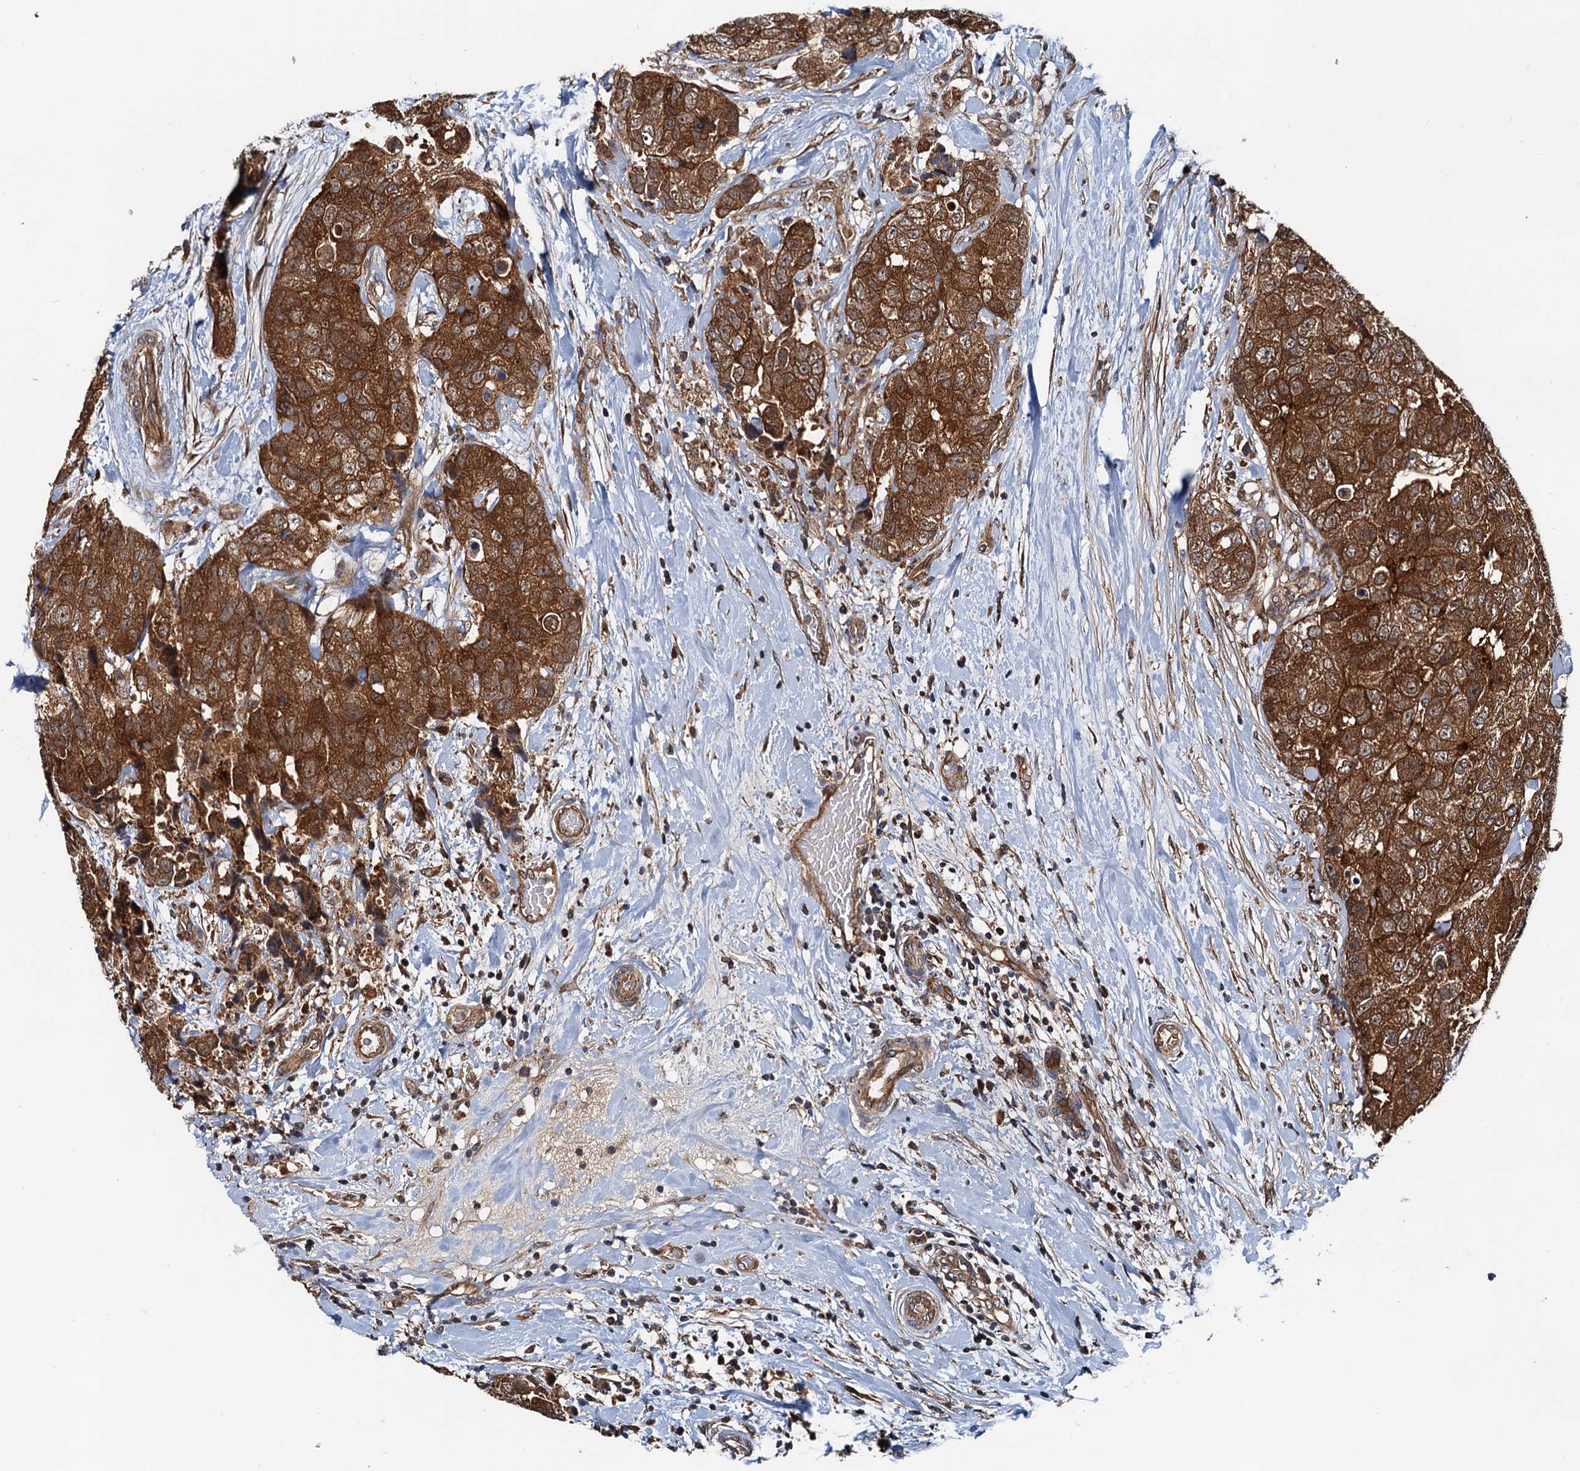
{"staining": {"intensity": "strong", "quantity": ">75%", "location": "cytoplasmic/membranous"}, "tissue": "breast cancer", "cell_type": "Tumor cells", "image_type": "cancer", "snomed": [{"axis": "morphology", "description": "Duct carcinoma"}, {"axis": "topography", "description": "Breast"}], "caption": "An image showing strong cytoplasmic/membranous staining in about >75% of tumor cells in breast cancer, as visualized by brown immunohistochemical staining.", "gene": "AAGAB", "patient": {"sex": "female", "age": 62}}